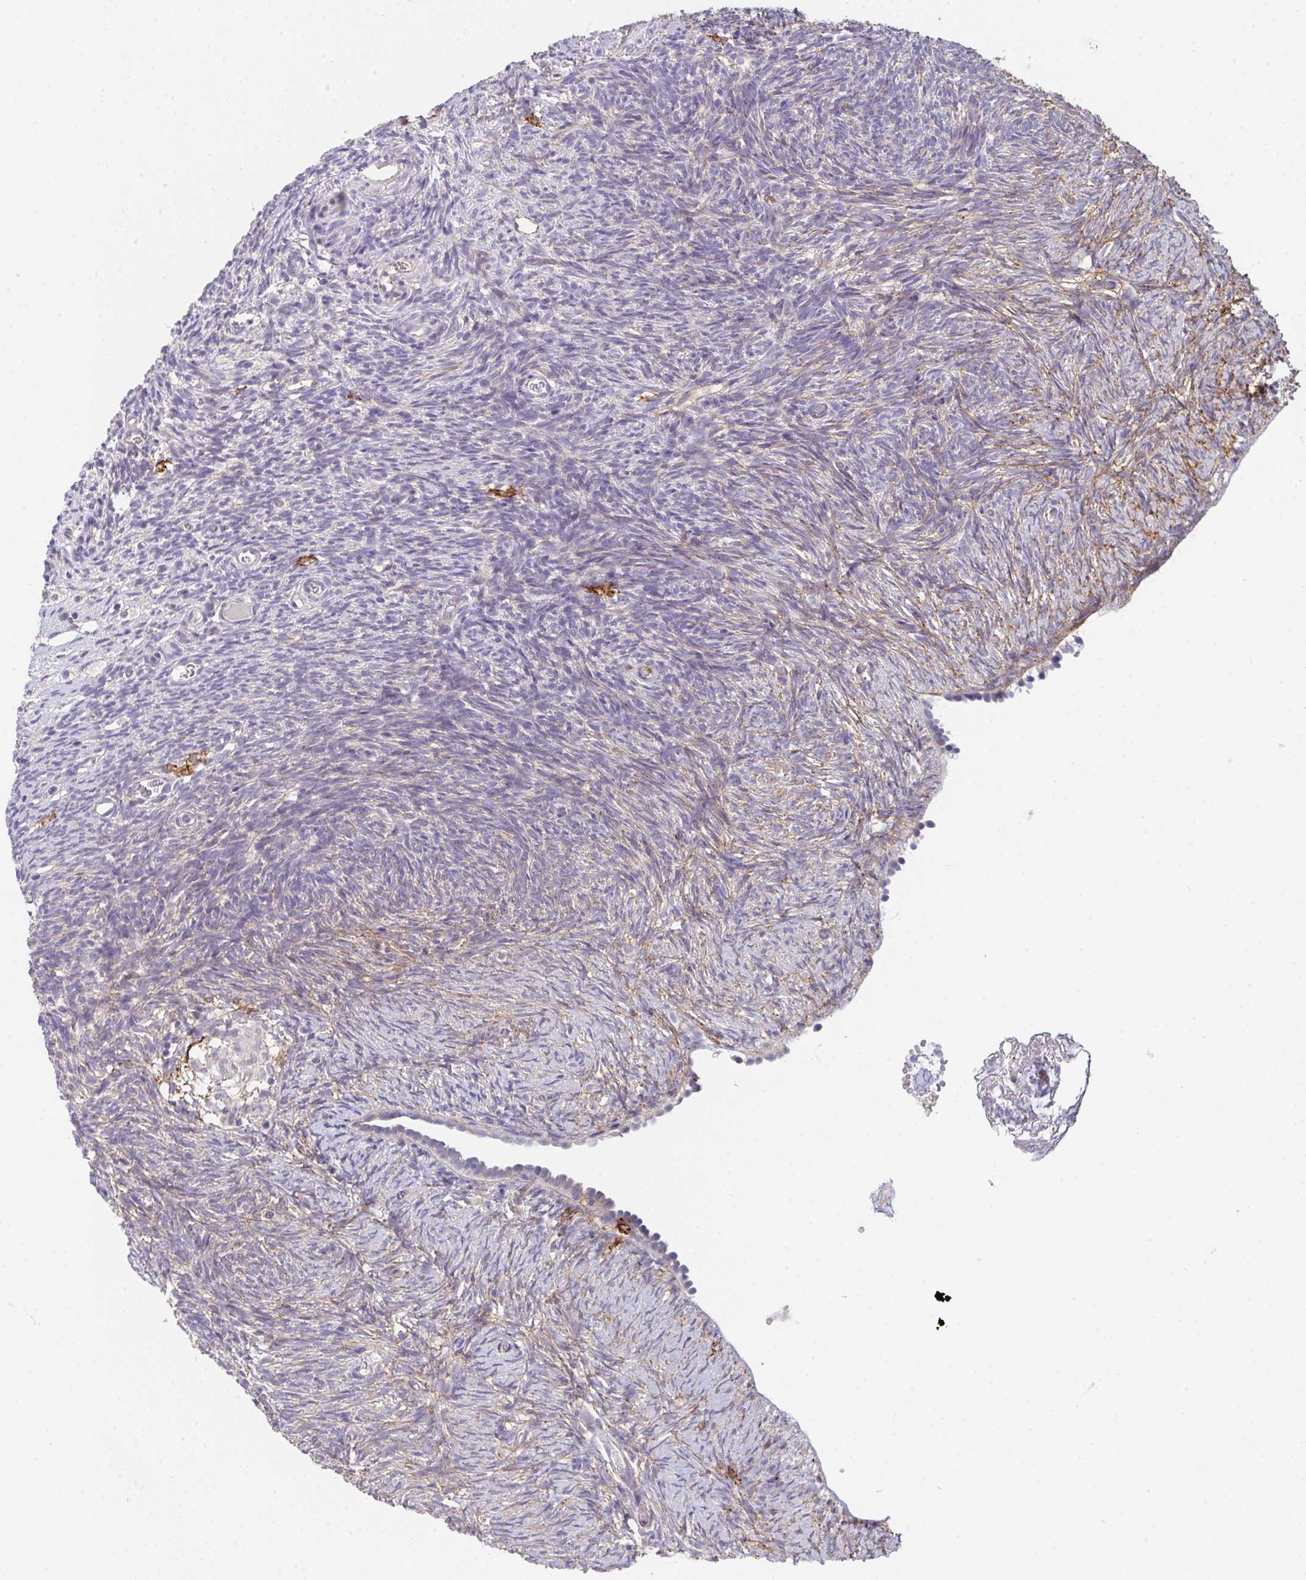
{"staining": {"intensity": "strong", "quantity": "<25%", "location": "cytoplasmic/membranous"}, "tissue": "ovary", "cell_type": "Ovarian stroma cells", "image_type": "normal", "snomed": [{"axis": "morphology", "description": "Normal tissue, NOS"}, {"axis": "topography", "description": "Ovary"}], "caption": "DAB immunohistochemical staining of normal ovary exhibits strong cytoplasmic/membranous protein expression in about <25% of ovarian stroma cells.", "gene": "DBN1", "patient": {"sex": "female", "age": 39}}